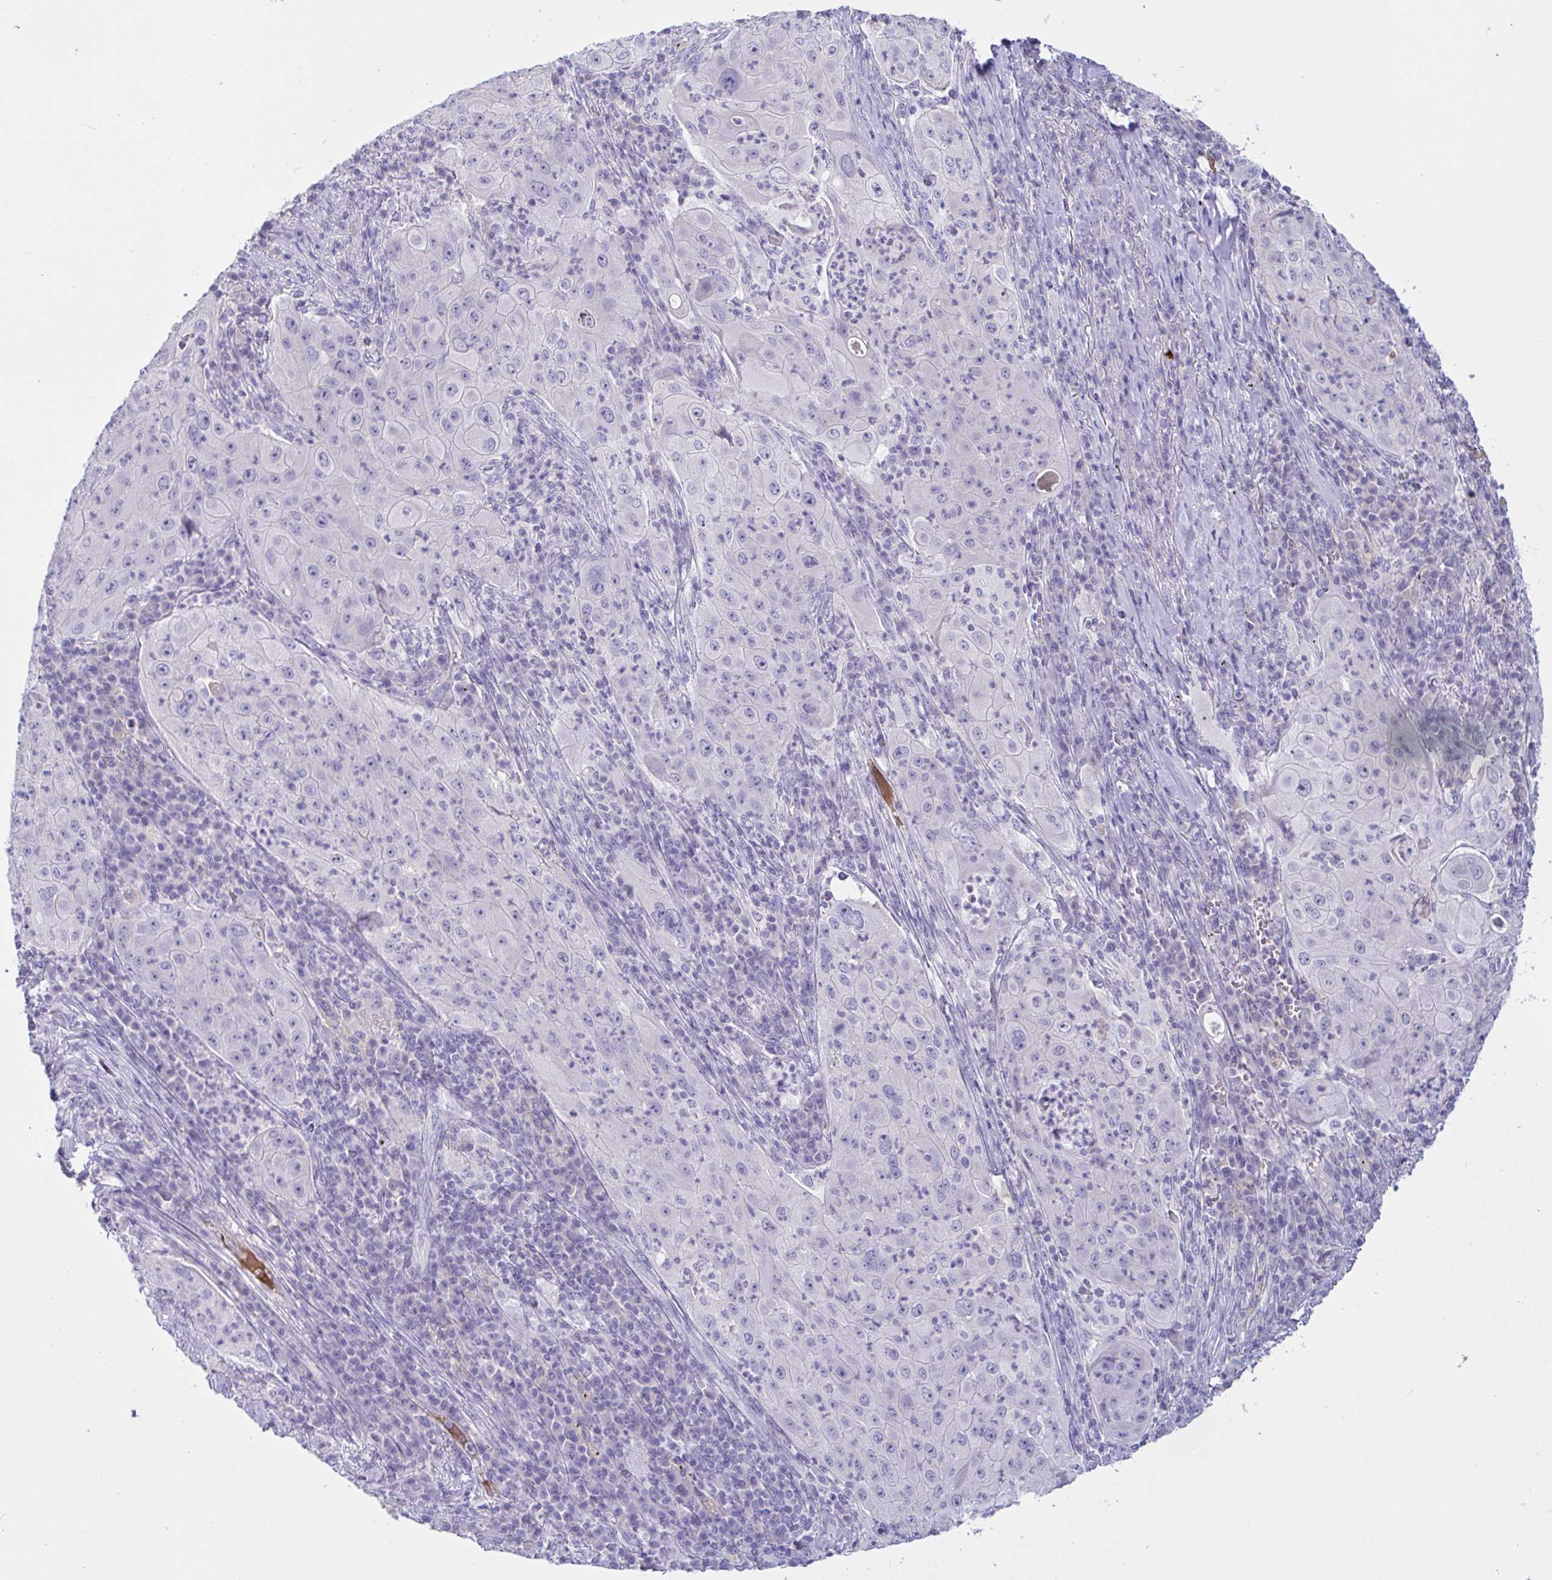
{"staining": {"intensity": "negative", "quantity": "none", "location": "none"}, "tissue": "lung cancer", "cell_type": "Tumor cells", "image_type": "cancer", "snomed": [{"axis": "morphology", "description": "Squamous cell carcinoma, NOS"}, {"axis": "topography", "description": "Lung"}], "caption": "Tumor cells are negative for protein expression in human lung squamous cell carcinoma.", "gene": "SAA4", "patient": {"sex": "female", "age": 59}}